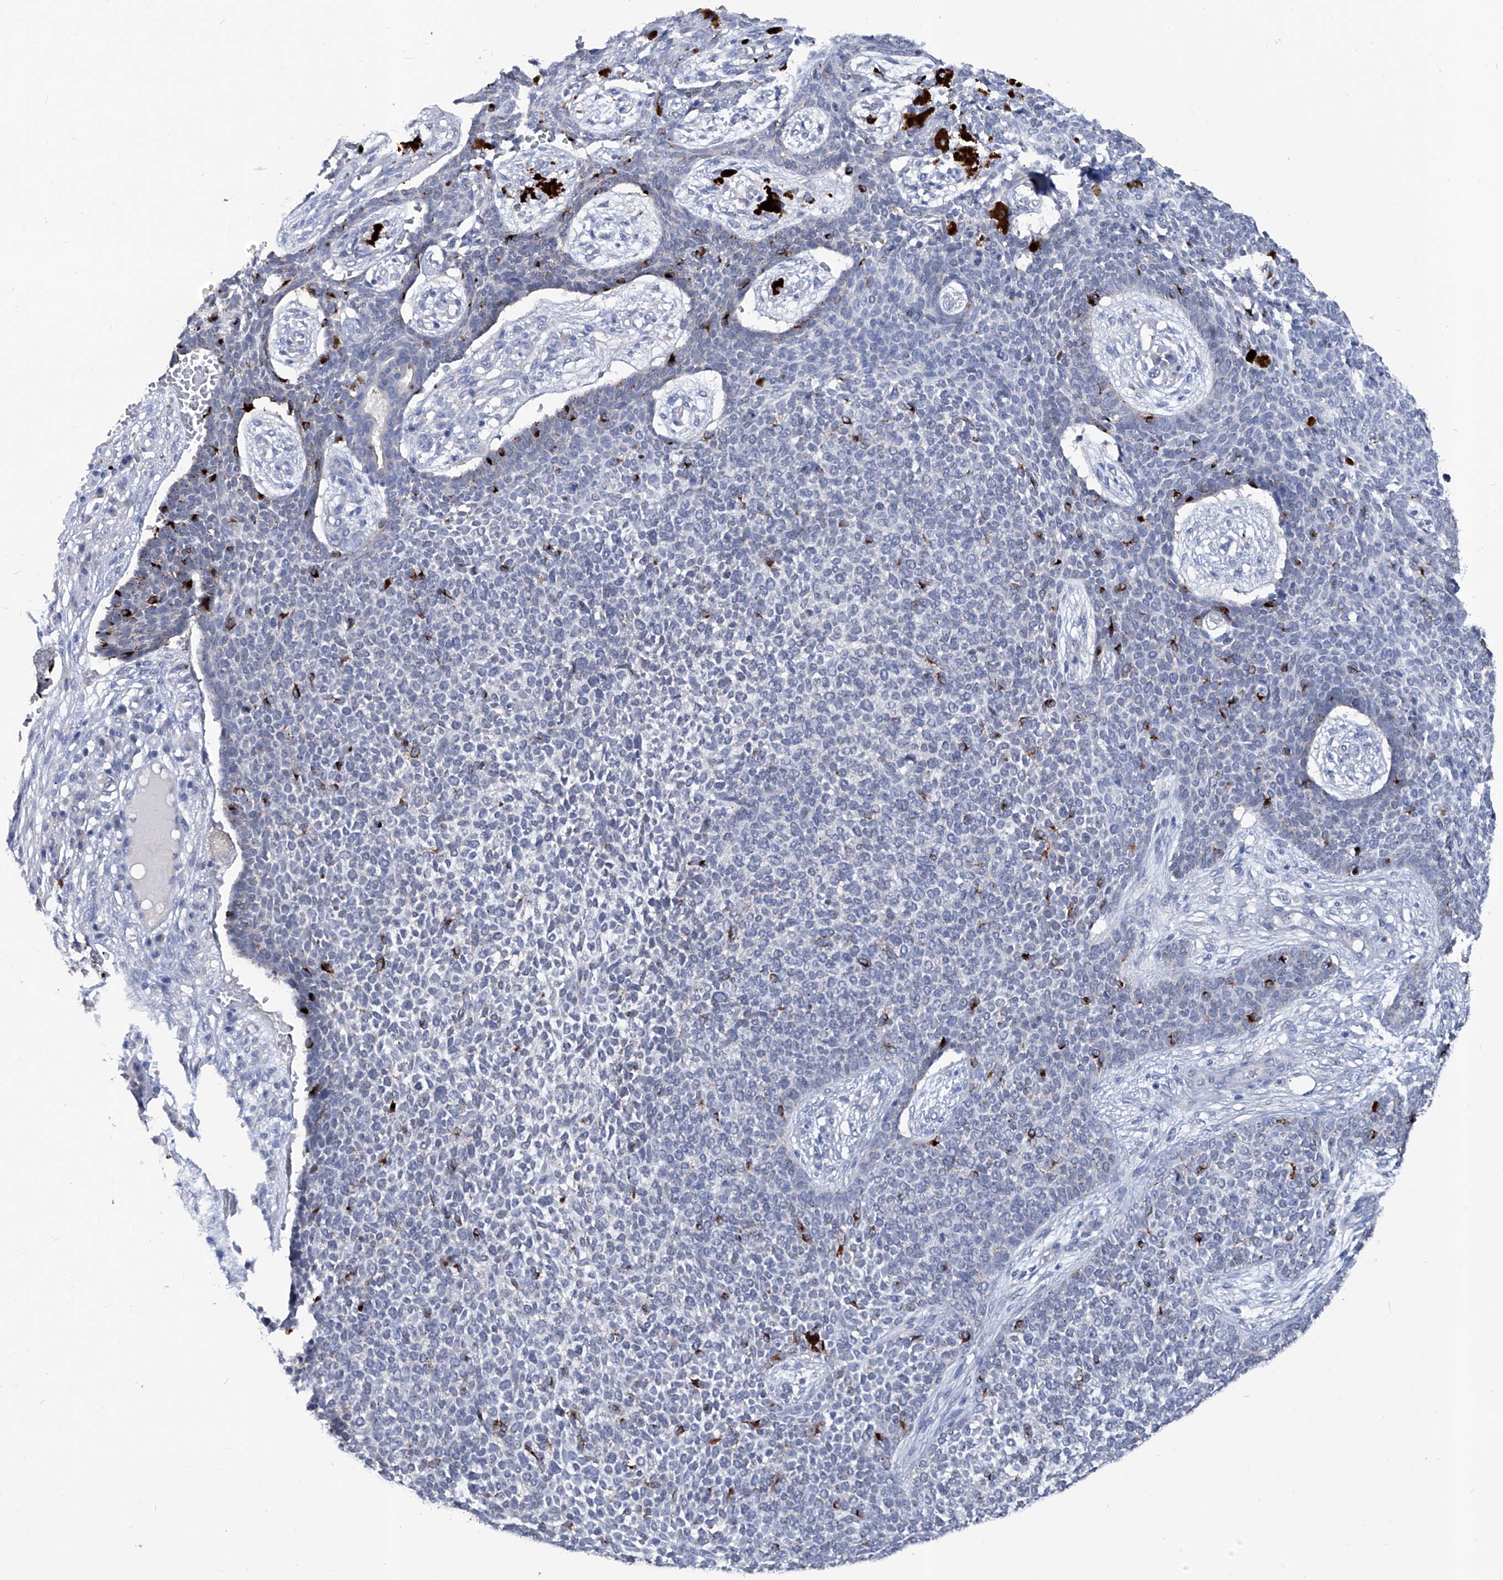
{"staining": {"intensity": "negative", "quantity": "none", "location": "none"}, "tissue": "skin cancer", "cell_type": "Tumor cells", "image_type": "cancer", "snomed": [{"axis": "morphology", "description": "Basal cell carcinoma"}, {"axis": "topography", "description": "Skin"}], "caption": "This is an immunohistochemistry histopathology image of basal cell carcinoma (skin). There is no expression in tumor cells.", "gene": "KLHL17", "patient": {"sex": "female", "age": 84}}